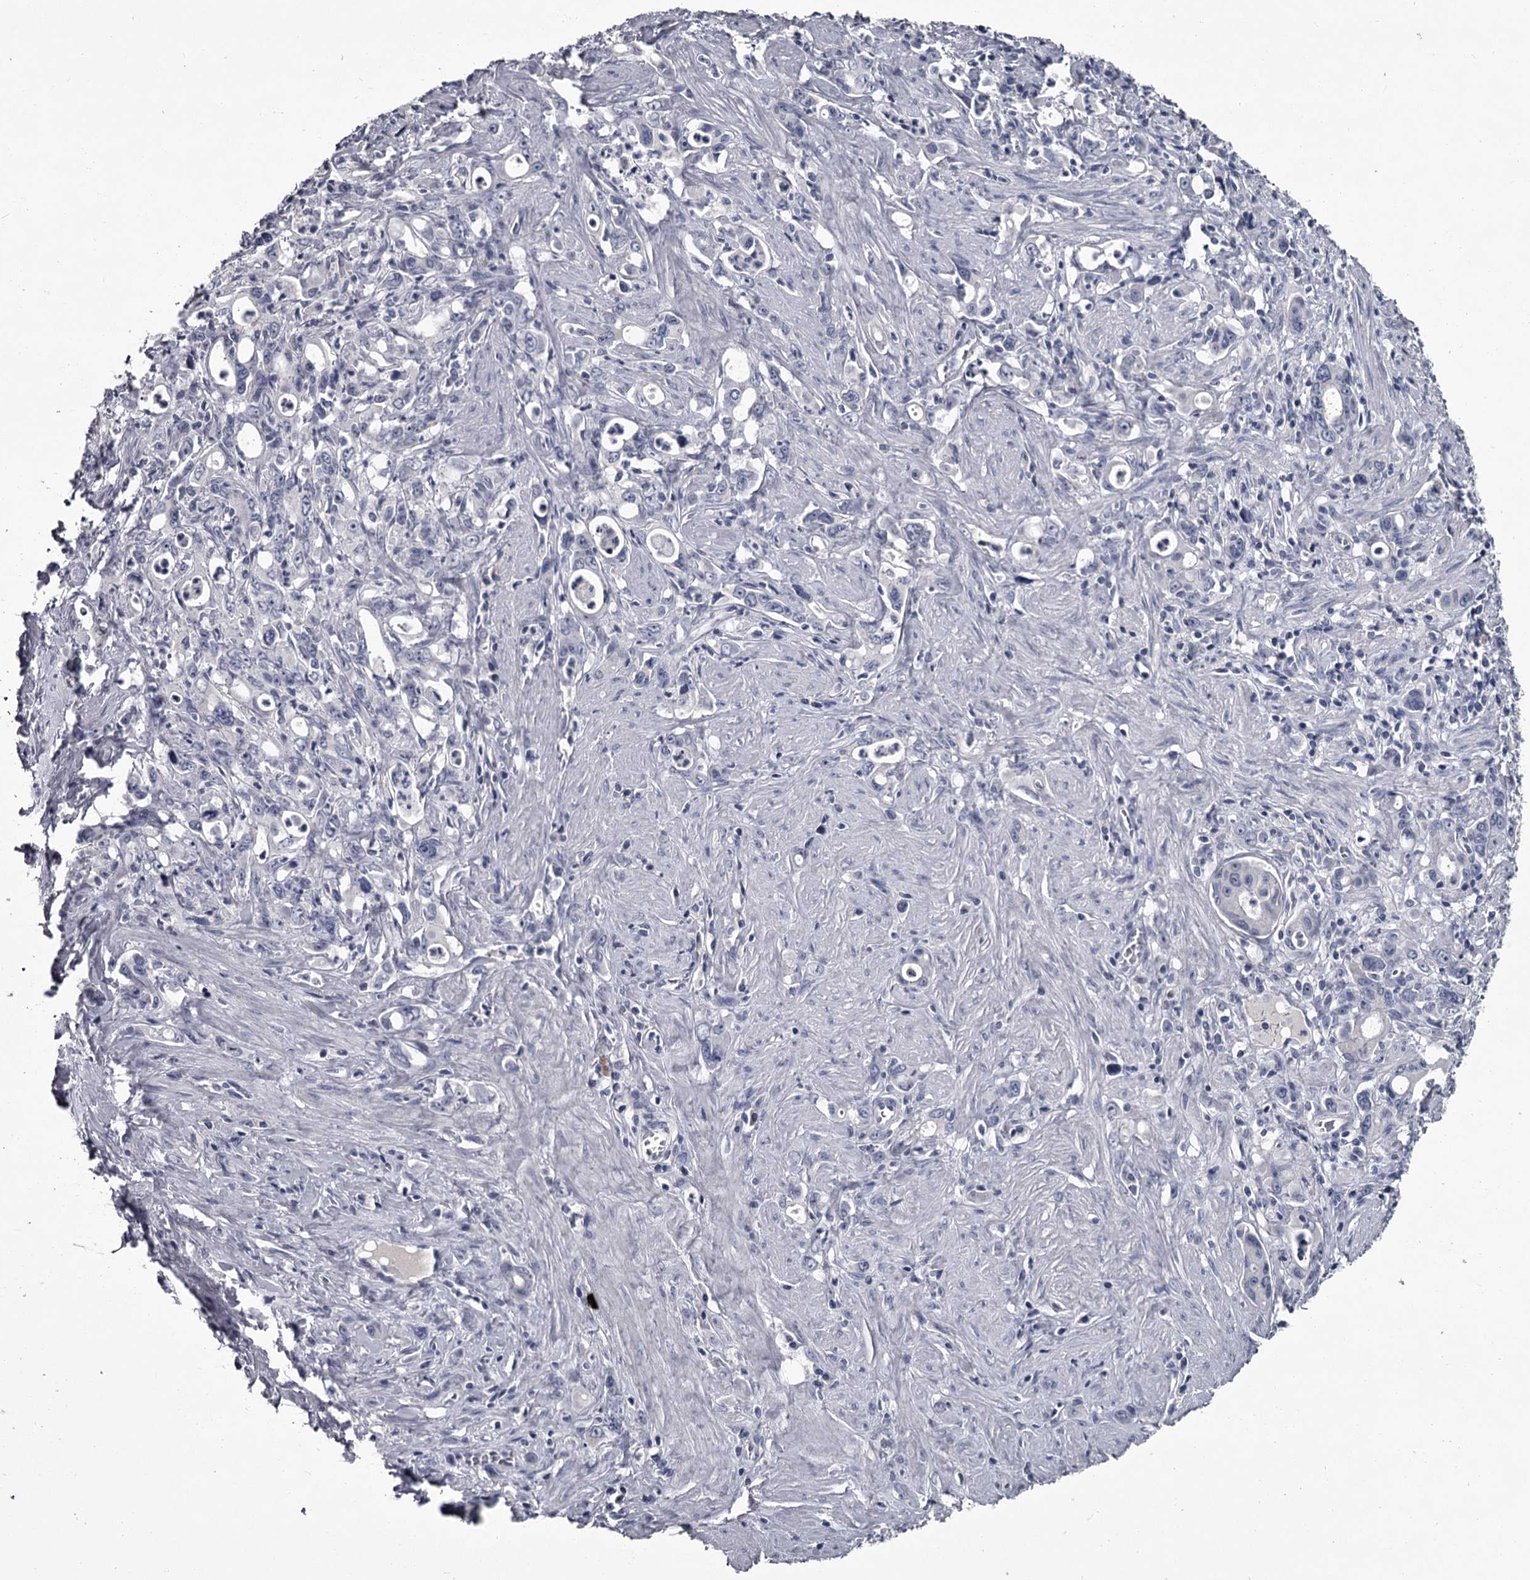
{"staining": {"intensity": "negative", "quantity": "none", "location": "none"}, "tissue": "stomach cancer", "cell_type": "Tumor cells", "image_type": "cancer", "snomed": [{"axis": "morphology", "description": "Adenocarcinoma, NOS"}, {"axis": "topography", "description": "Stomach, lower"}], "caption": "A histopathology image of human stomach adenocarcinoma is negative for staining in tumor cells. (DAB IHC, high magnification).", "gene": "DAO", "patient": {"sex": "female", "age": 43}}